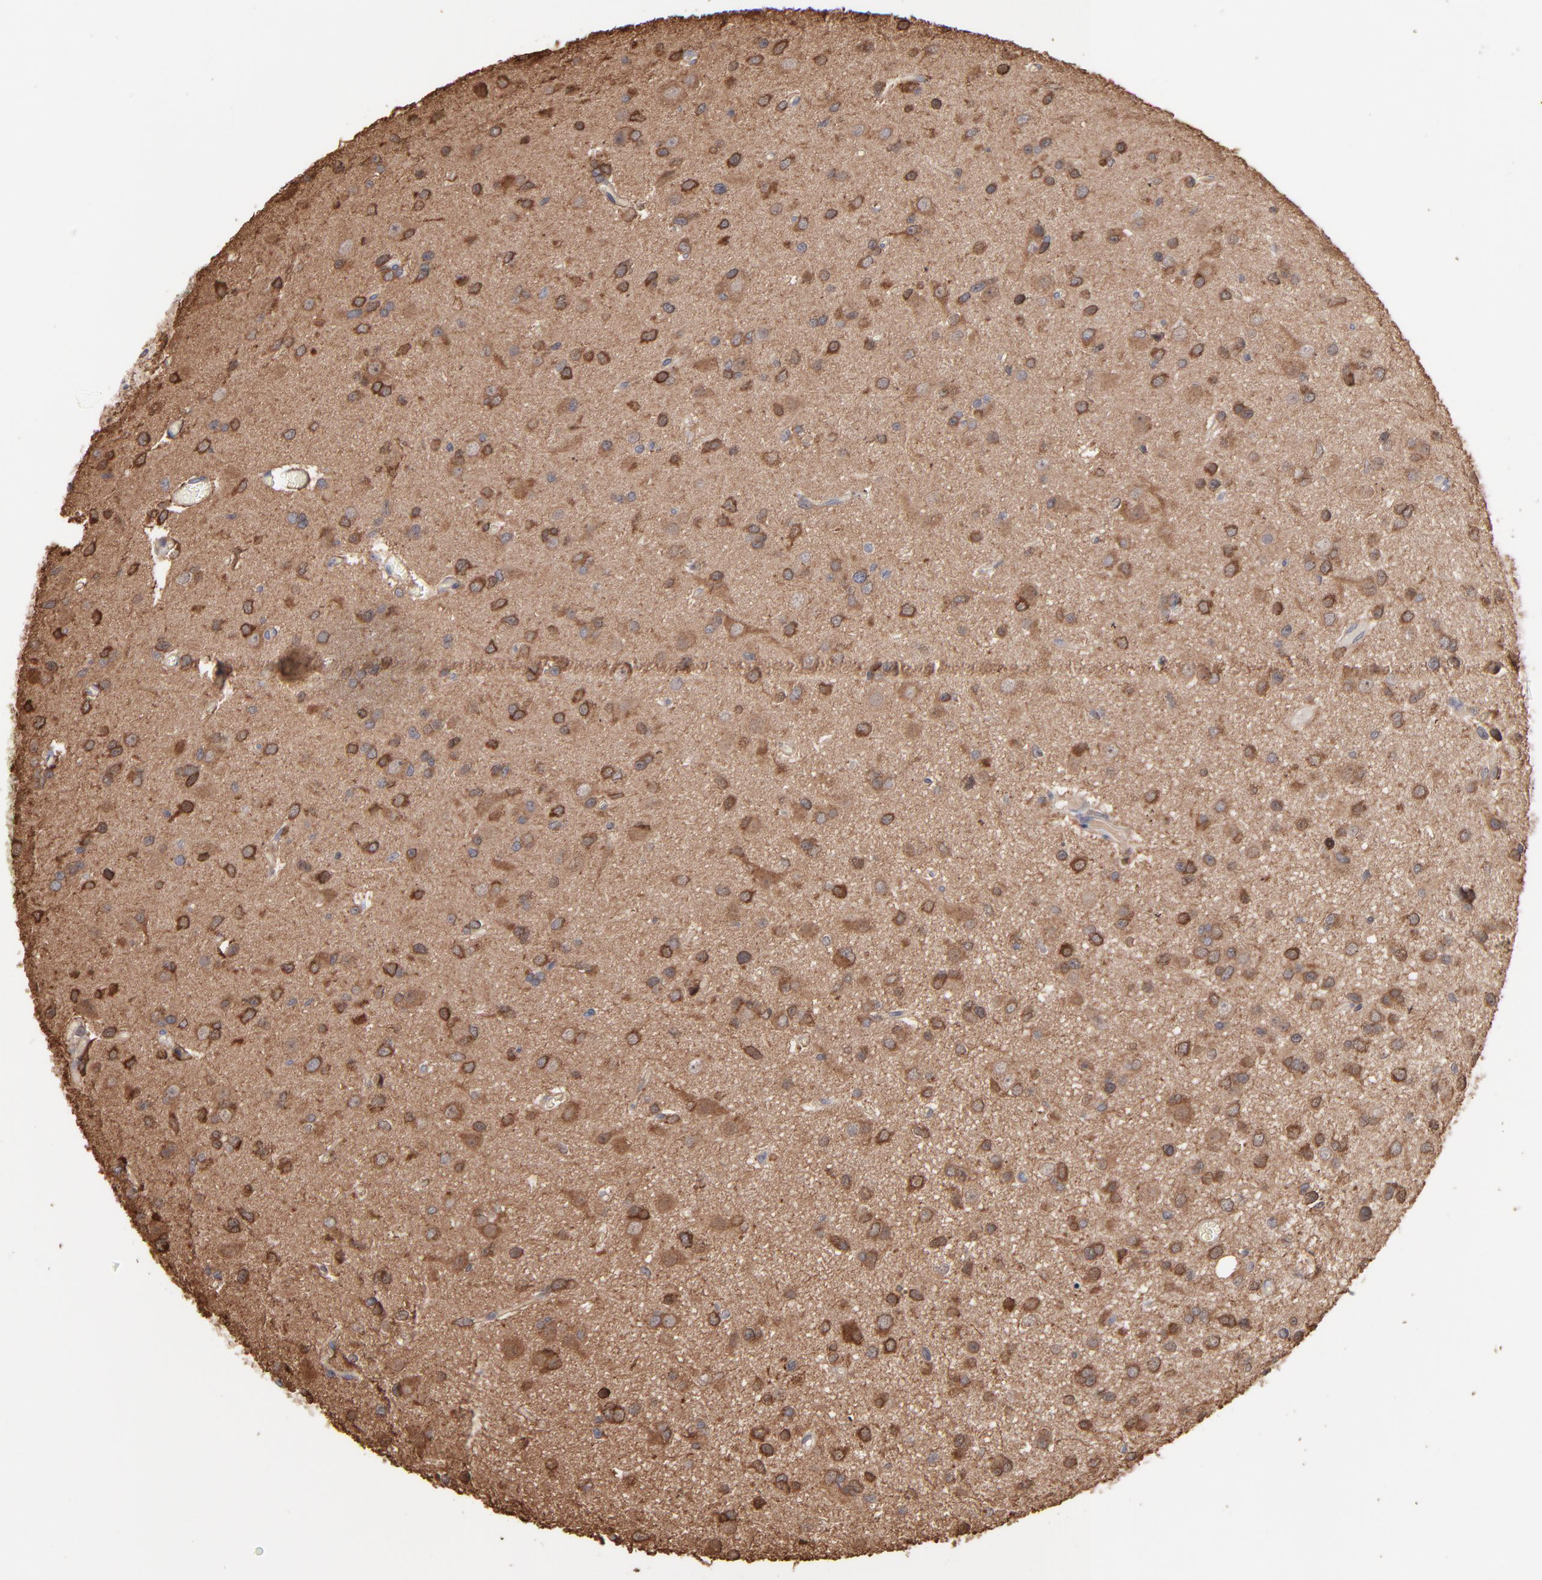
{"staining": {"intensity": "moderate", "quantity": "25%-75%", "location": "cytoplasmic/membranous"}, "tissue": "glioma", "cell_type": "Tumor cells", "image_type": "cancer", "snomed": [{"axis": "morphology", "description": "Glioma, malignant, Low grade"}, {"axis": "topography", "description": "Brain"}], "caption": "Brown immunohistochemical staining in human low-grade glioma (malignant) displays moderate cytoplasmic/membranous expression in about 25%-75% of tumor cells. Nuclei are stained in blue.", "gene": "TANGO2", "patient": {"sex": "male", "age": 42}}